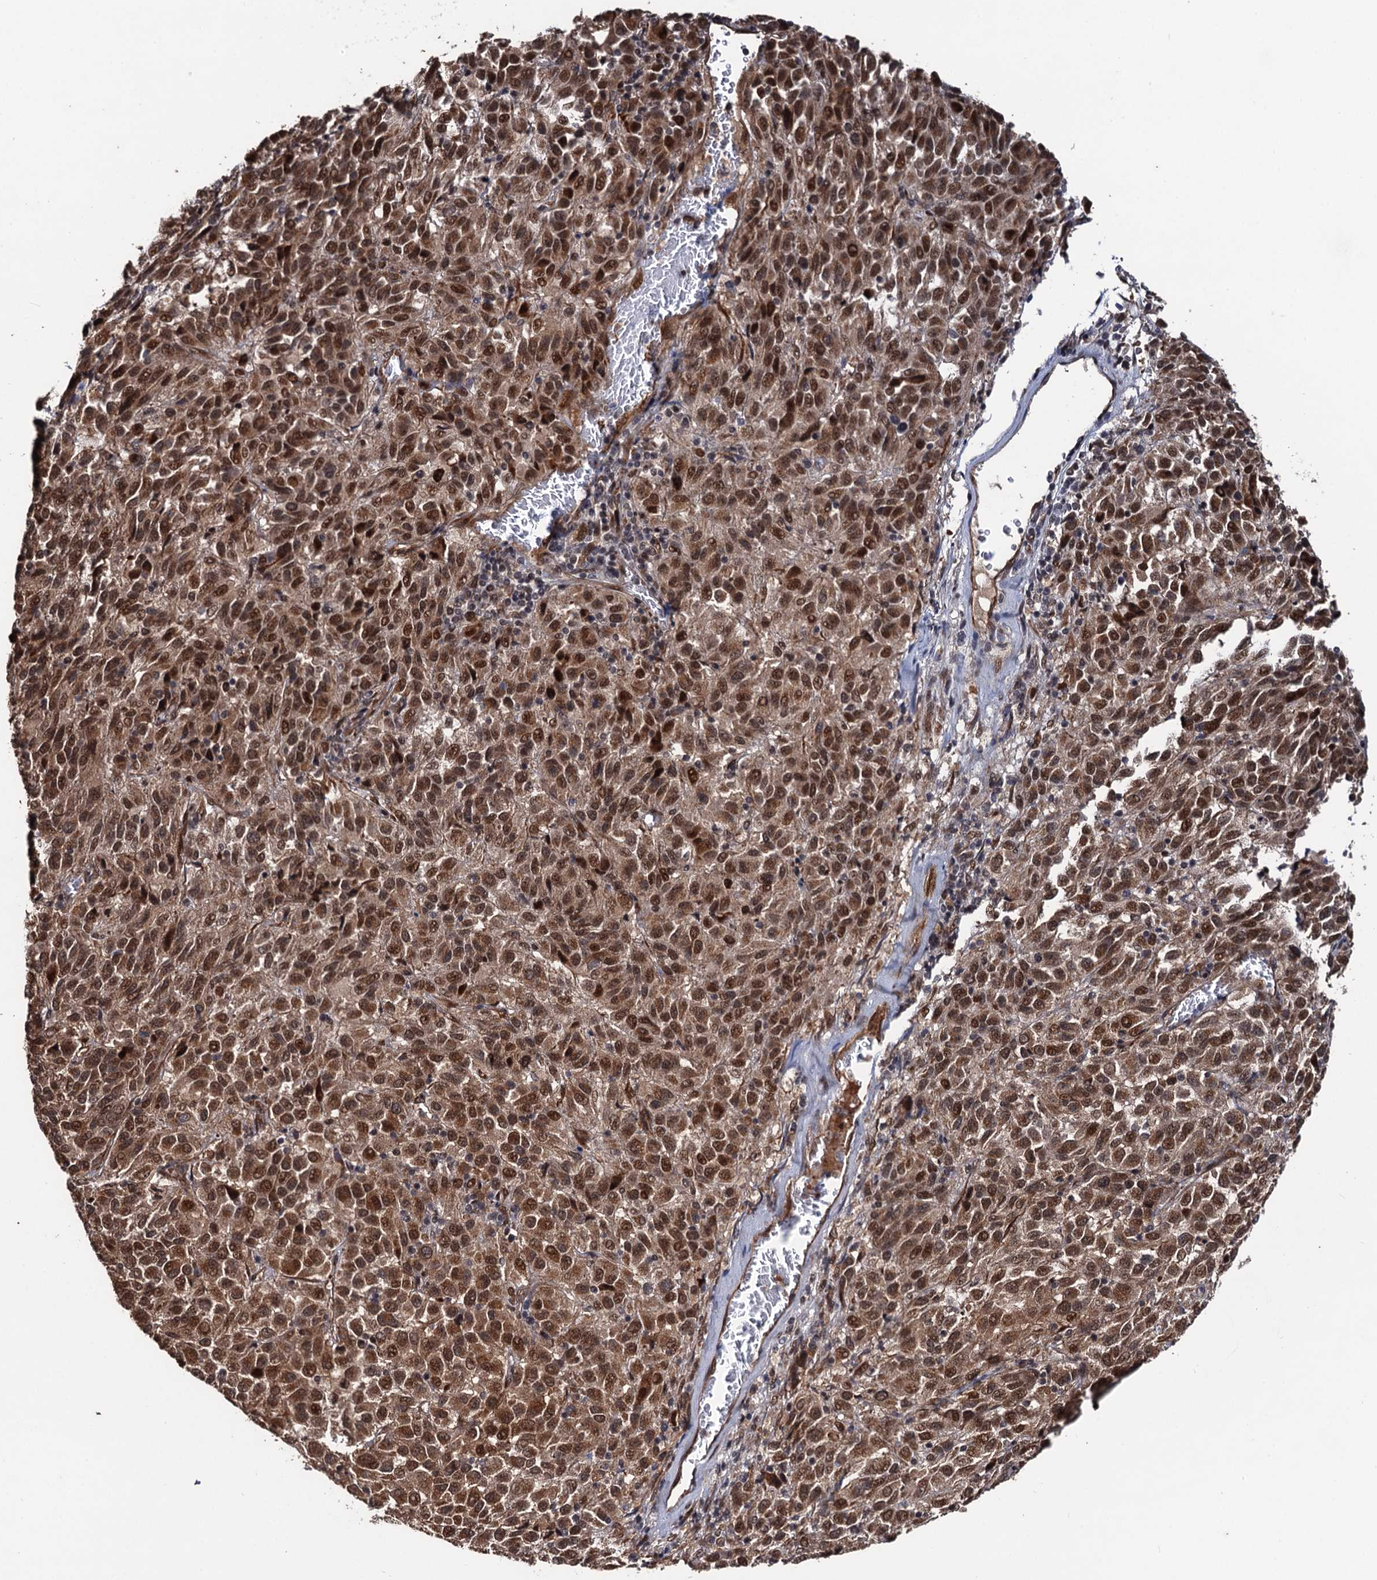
{"staining": {"intensity": "moderate", "quantity": ">75%", "location": "cytoplasmic/membranous,nuclear"}, "tissue": "melanoma", "cell_type": "Tumor cells", "image_type": "cancer", "snomed": [{"axis": "morphology", "description": "Malignant melanoma, Metastatic site"}, {"axis": "topography", "description": "Lung"}], "caption": "Tumor cells exhibit moderate cytoplasmic/membranous and nuclear staining in approximately >75% of cells in melanoma.", "gene": "LRRC63", "patient": {"sex": "male", "age": 64}}